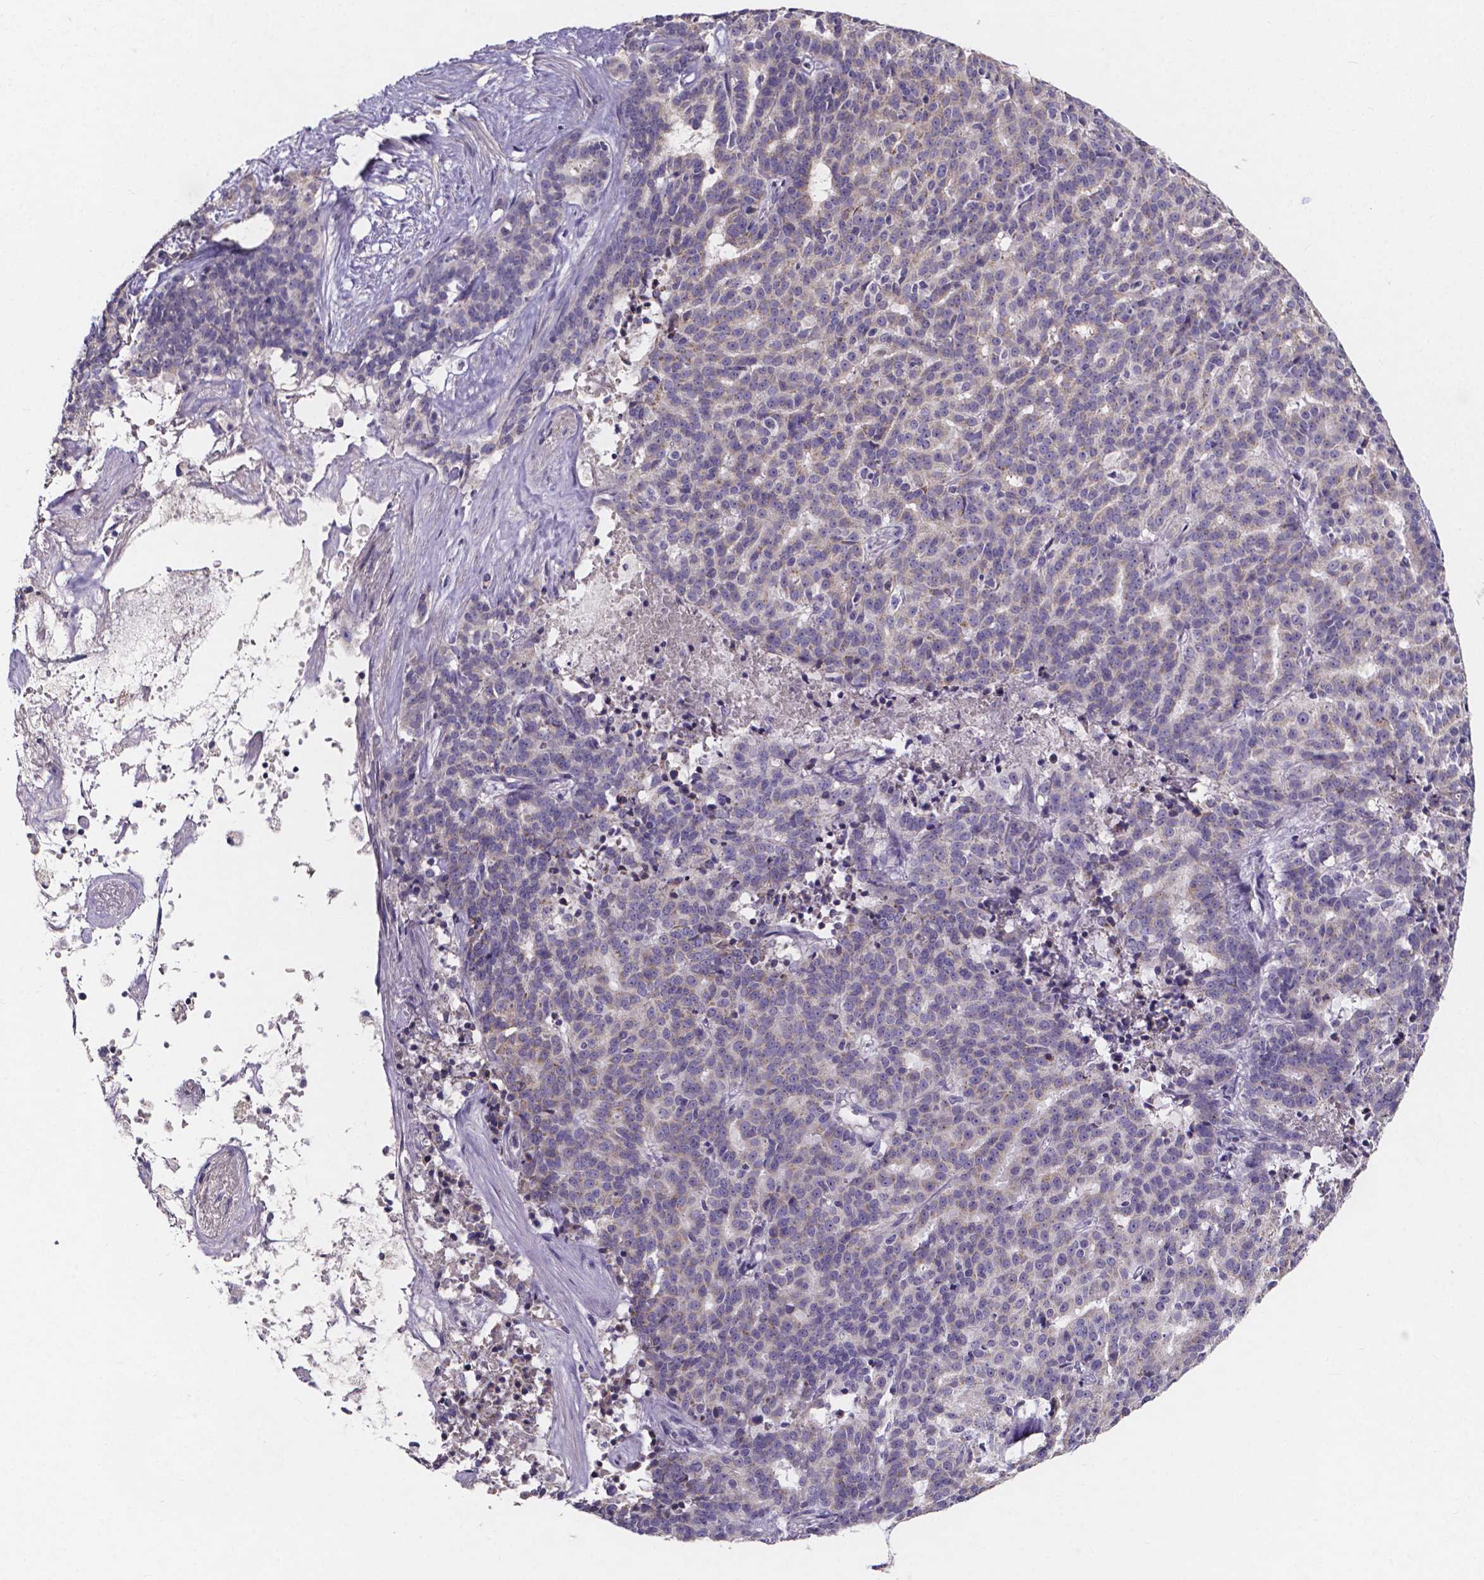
{"staining": {"intensity": "negative", "quantity": "none", "location": "none"}, "tissue": "liver cancer", "cell_type": "Tumor cells", "image_type": "cancer", "snomed": [{"axis": "morphology", "description": "Cholangiocarcinoma"}, {"axis": "topography", "description": "Liver"}], "caption": "There is no significant expression in tumor cells of cholangiocarcinoma (liver). The staining is performed using DAB brown chromogen with nuclei counter-stained in using hematoxylin.", "gene": "SPOCD1", "patient": {"sex": "female", "age": 47}}